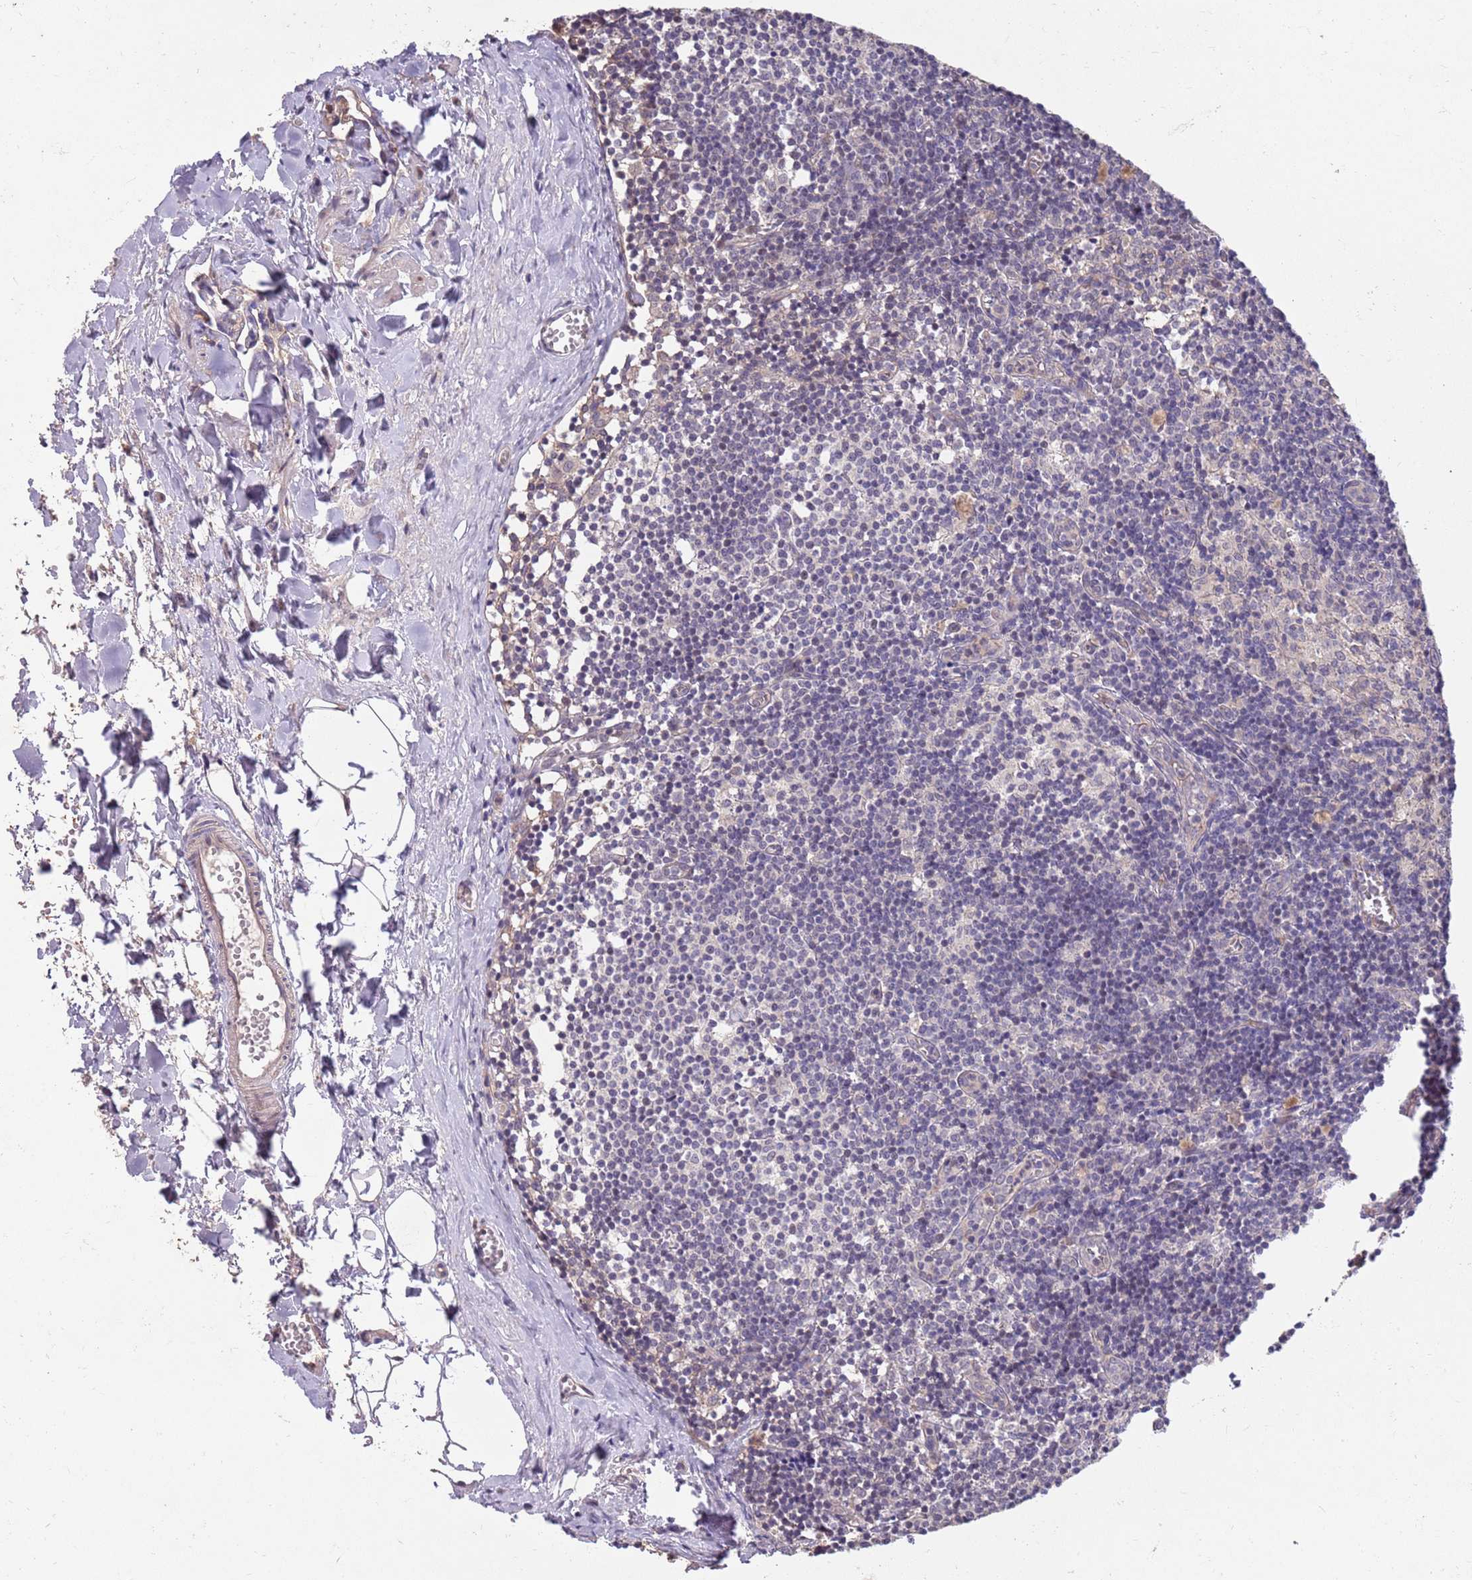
{"staining": {"intensity": "weak", "quantity": "<25%", "location": "nuclear"}, "tissue": "lymph node", "cell_type": "Germinal center cells", "image_type": "normal", "snomed": [{"axis": "morphology", "description": "Normal tissue, NOS"}, {"axis": "topography", "description": "Lymph node"}], "caption": "Immunohistochemical staining of benign lymph node shows no significant expression in germinal center cells.", "gene": "MEI1", "patient": {"sex": "female", "age": 42}}